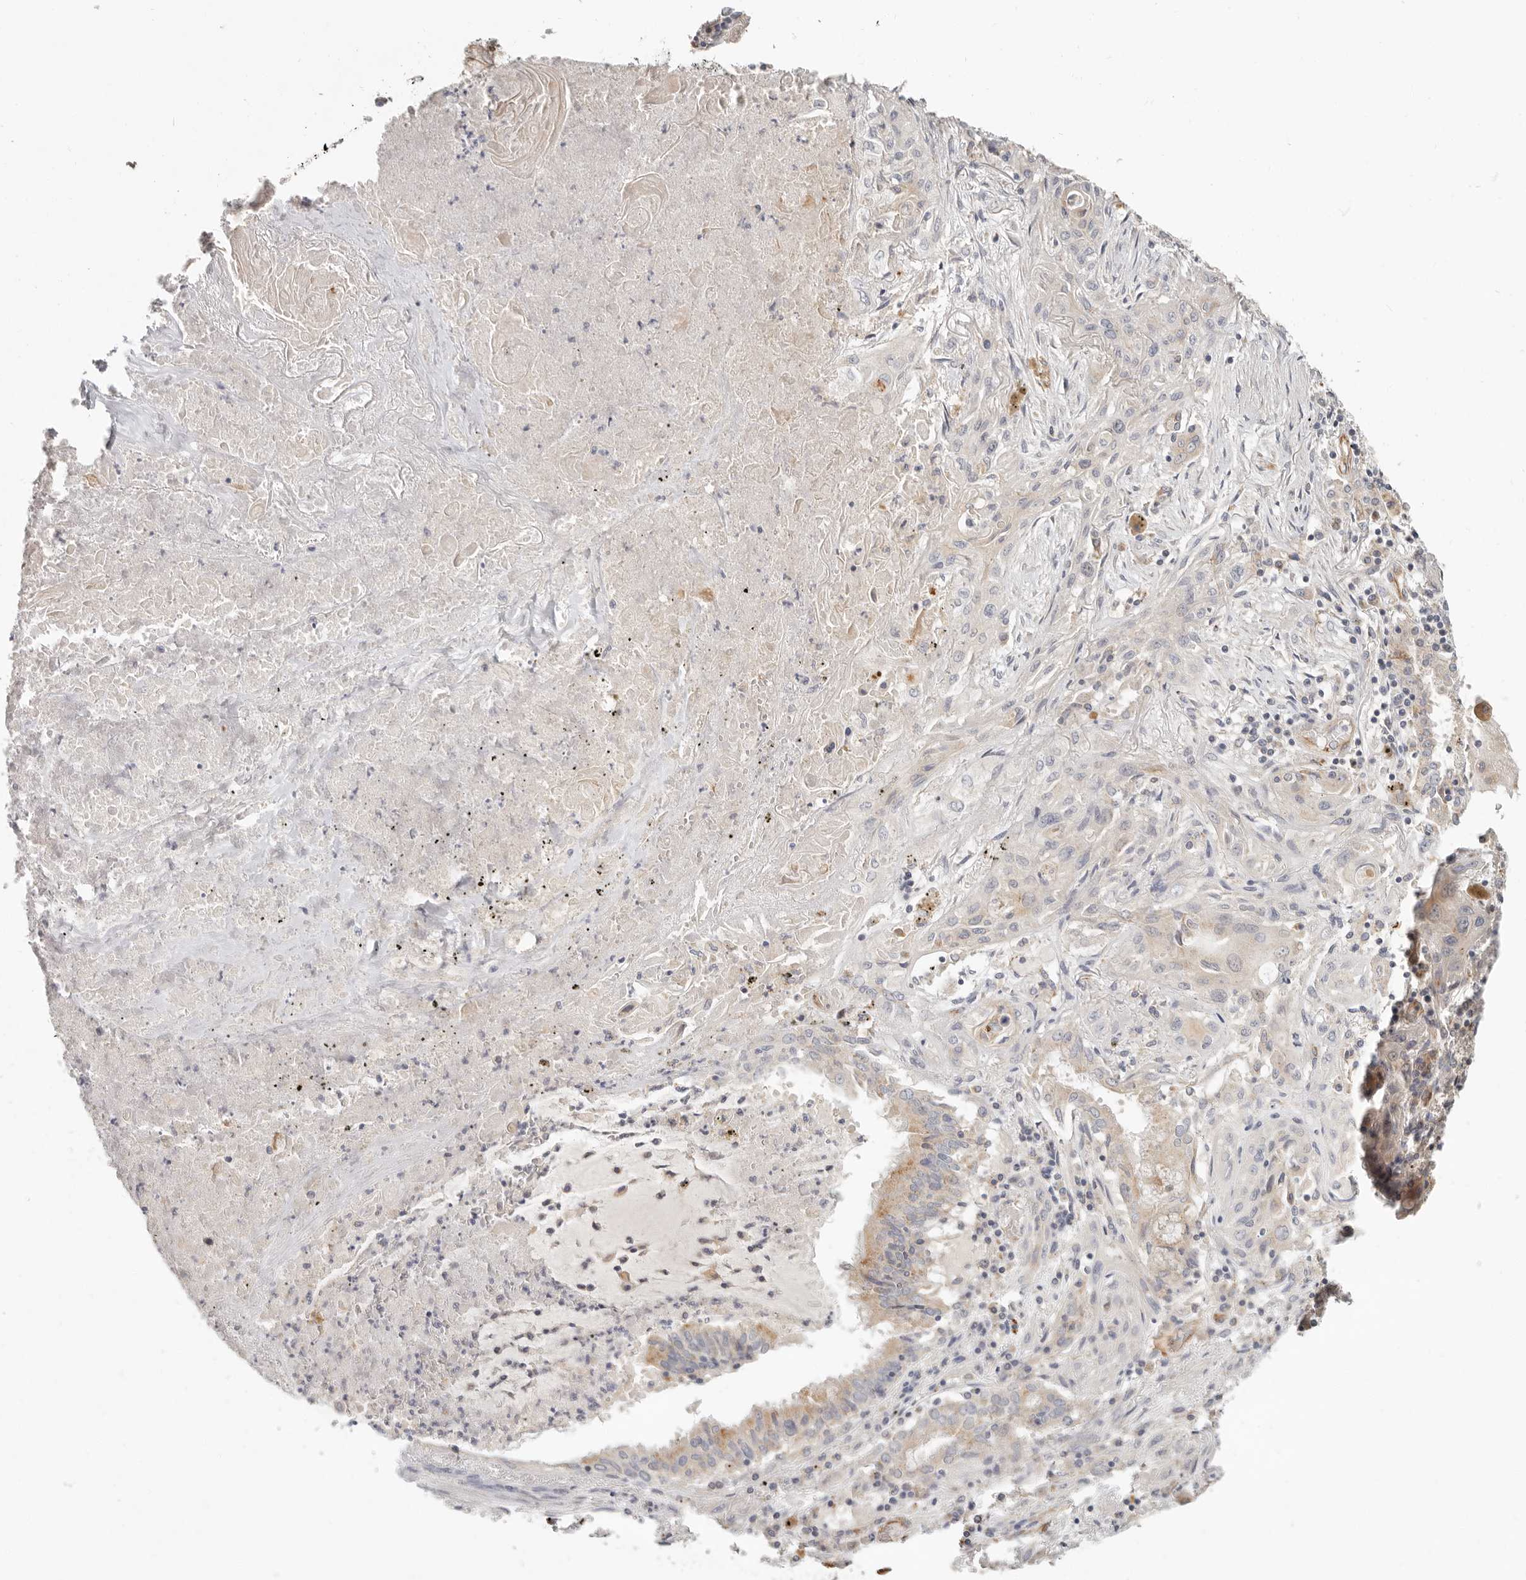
{"staining": {"intensity": "weak", "quantity": "<25%", "location": "cytoplasmic/membranous"}, "tissue": "lung cancer", "cell_type": "Tumor cells", "image_type": "cancer", "snomed": [{"axis": "morphology", "description": "Squamous cell carcinoma, NOS"}, {"axis": "topography", "description": "Lung"}], "caption": "This is an immunohistochemistry (IHC) histopathology image of lung squamous cell carcinoma. There is no positivity in tumor cells.", "gene": "SPRING1", "patient": {"sex": "female", "age": 47}}